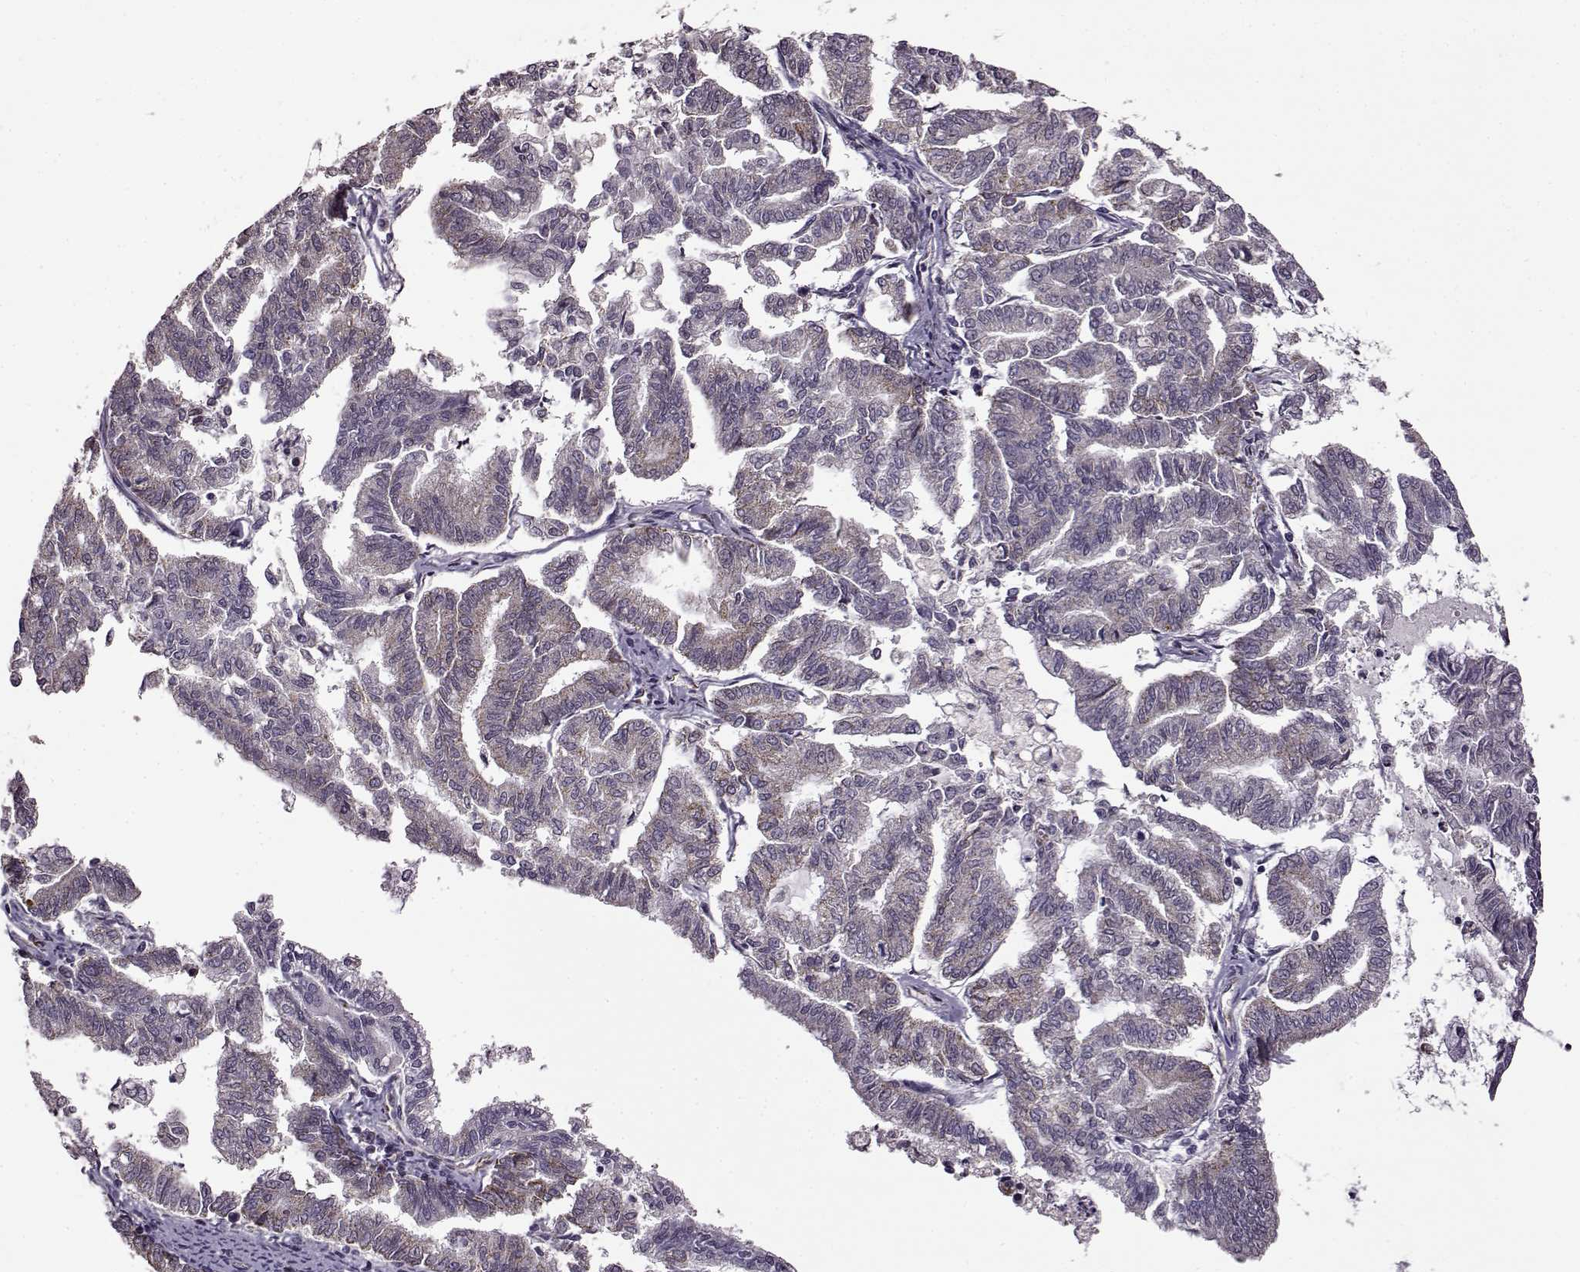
{"staining": {"intensity": "moderate", "quantity": "25%-75%", "location": "cytoplasmic/membranous"}, "tissue": "endometrial cancer", "cell_type": "Tumor cells", "image_type": "cancer", "snomed": [{"axis": "morphology", "description": "Adenocarcinoma, NOS"}, {"axis": "topography", "description": "Endometrium"}], "caption": "There is medium levels of moderate cytoplasmic/membranous expression in tumor cells of adenocarcinoma (endometrial), as demonstrated by immunohistochemical staining (brown color).", "gene": "MTSS1", "patient": {"sex": "female", "age": 79}}